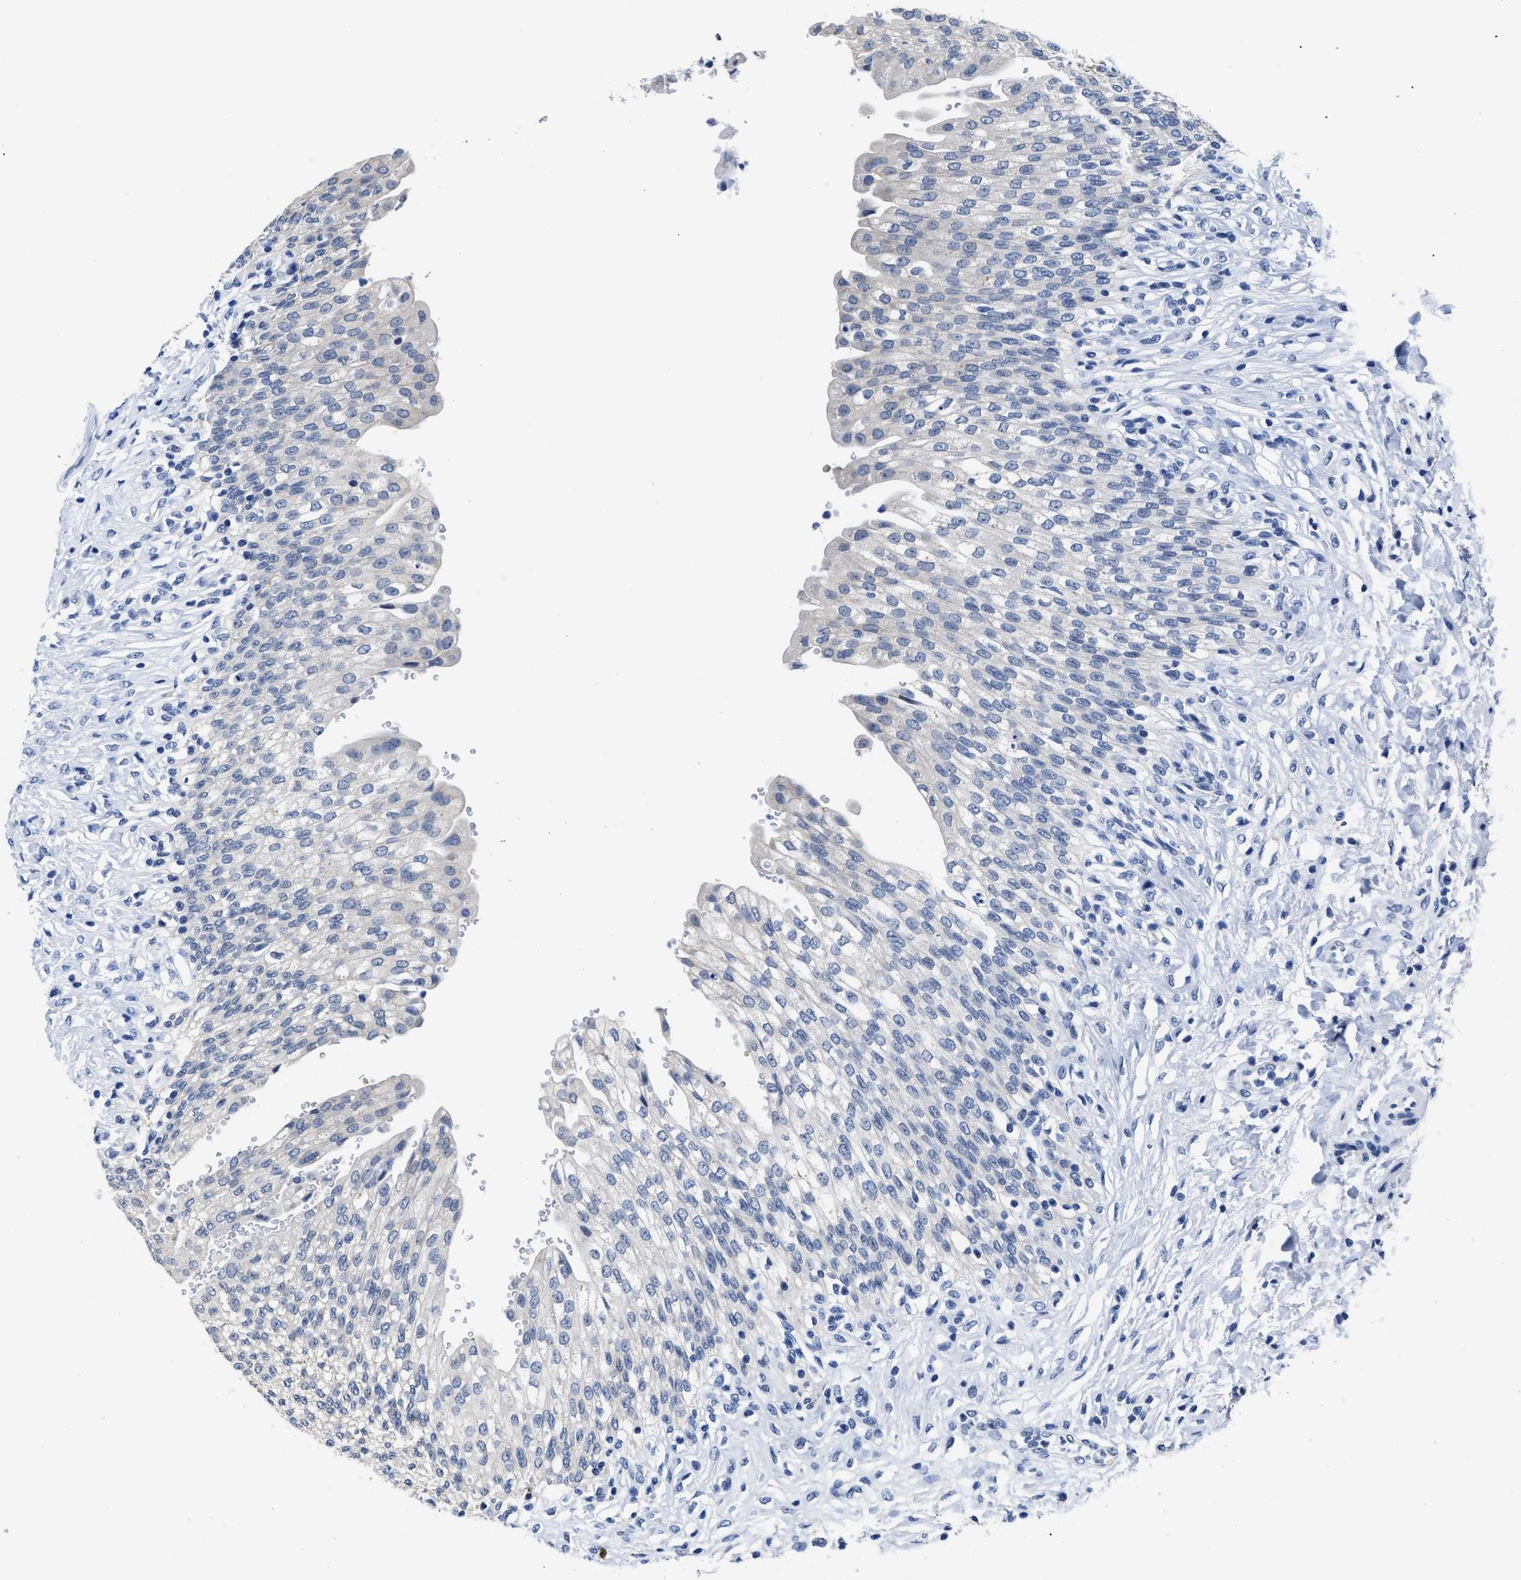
{"staining": {"intensity": "negative", "quantity": "none", "location": "none"}, "tissue": "urinary bladder", "cell_type": "Urothelial cells", "image_type": "normal", "snomed": [{"axis": "morphology", "description": "Urothelial carcinoma, High grade"}, {"axis": "topography", "description": "Urinary bladder"}], "caption": "This is an immunohistochemistry (IHC) micrograph of normal human urinary bladder. There is no expression in urothelial cells.", "gene": "HOOK1", "patient": {"sex": "male", "age": 46}}